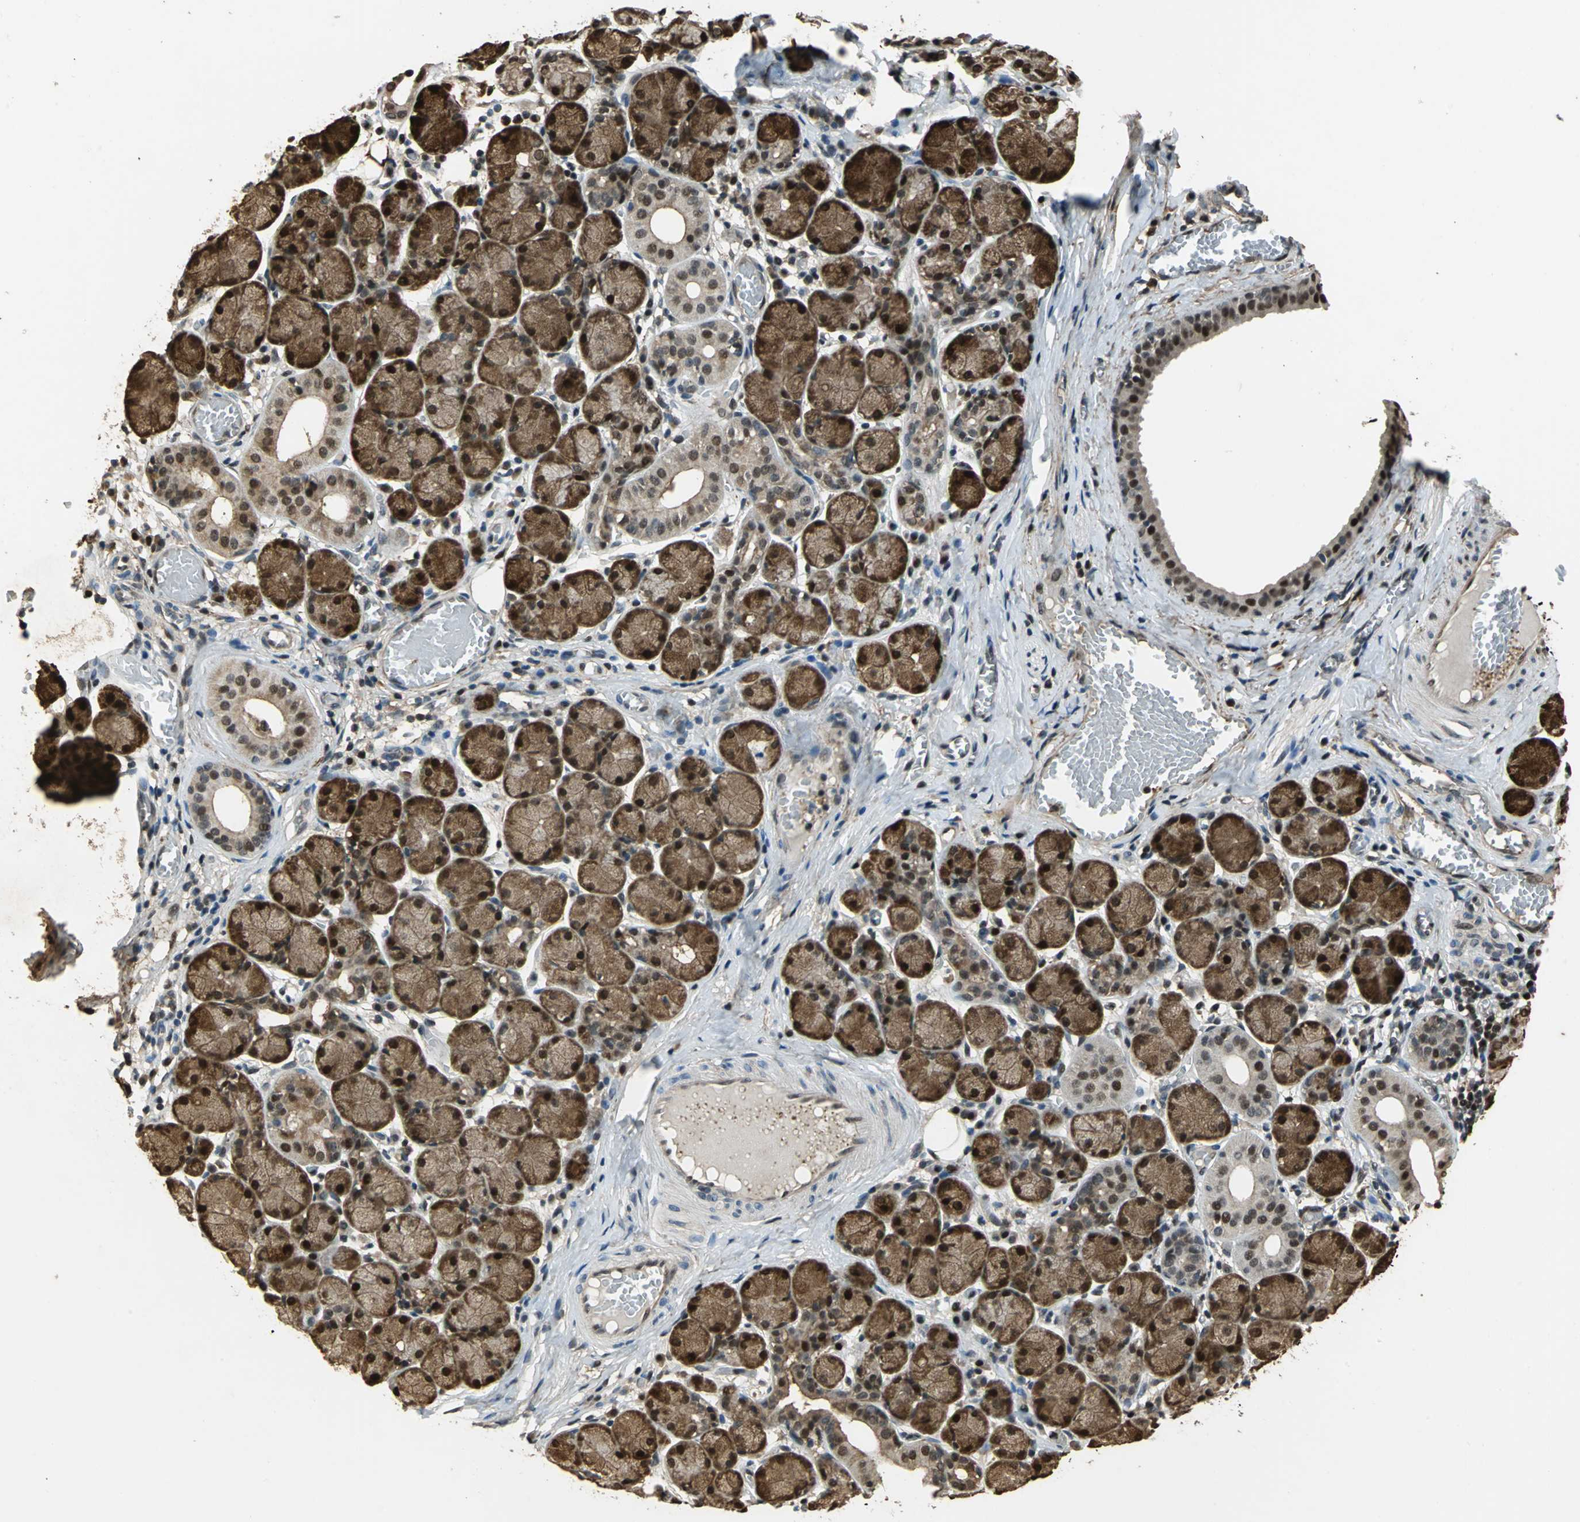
{"staining": {"intensity": "moderate", "quantity": ">75%", "location": "cytoplasmic/membranous,nuclear"}, "tissue": "salivary gland", "cell_type": "Glandular cells", "image_type": "normal", "snomed": [{"axis": "morphology", "description": "Normal tissue, NOS"}, {"axis": "topography", "description": "Salivary gland"}], "caption": "Moderate cytoplasmic/membranous,nuclear protein positivity is appreciated in approximately >75% of glandular cells in salivary gland. Nuclei are stained in blue.", "gene": "MIS18BP1", "patient": {"sex": "female", "age": 24}}